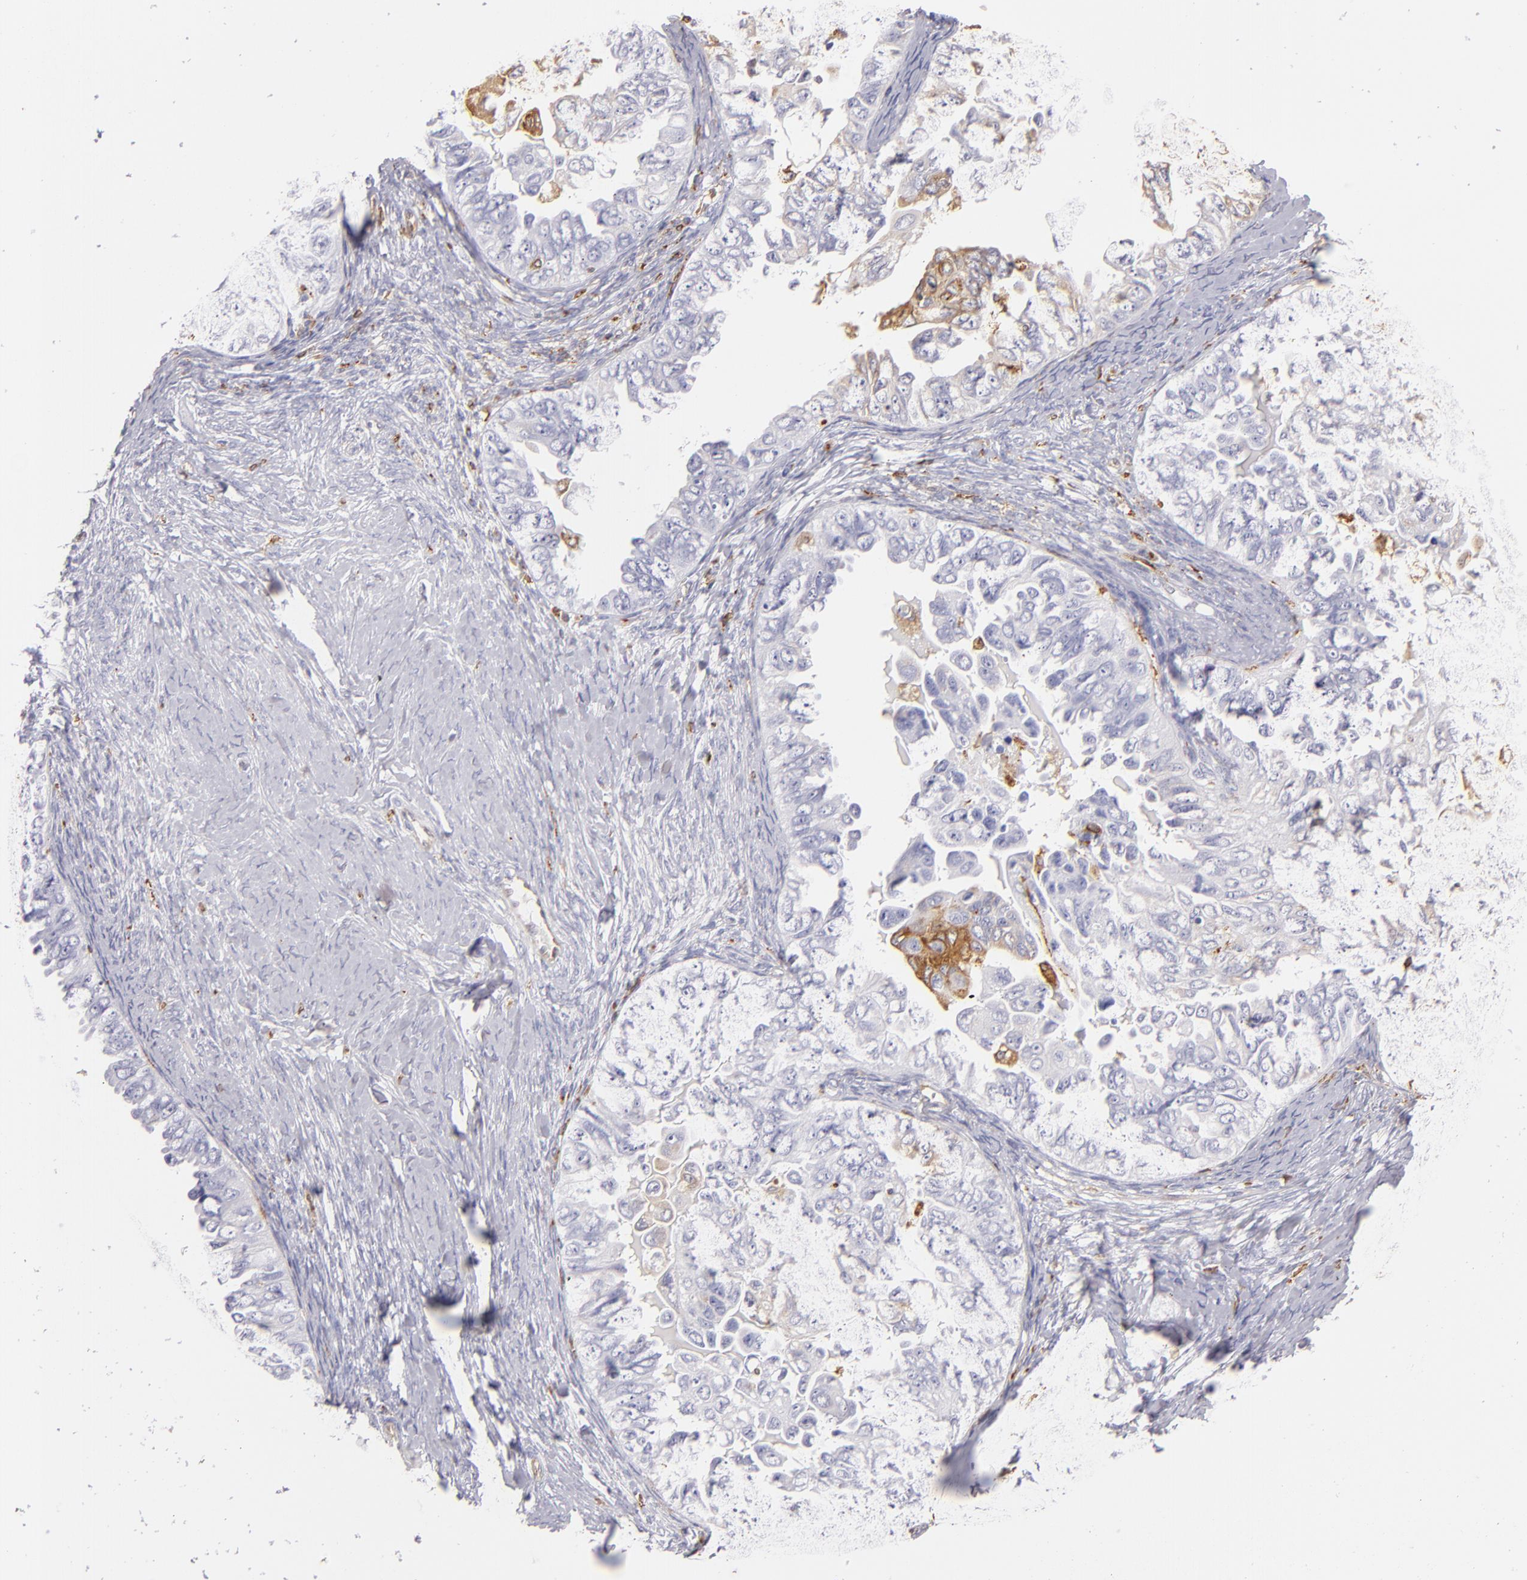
{"staining": {"intensity": "moderate", "quantity": "<25%", "location": "cytoplasmic/membranous"}, "tissue": "ovarian cancer", "cell_type": "Tumor cells", "image_type": "cancer", "snomed": [{"axis": "morphology", "description": "Cystadenocarcinoma, serous, NOS"}, {"axis": "topography", "description": "Ovary"}], "caption": "High-magnification brightfield microscopy of ovarian cancer (serous cystadenocarcinoma) stained with DAB (brown) and counterstained with hematoxylin (blue). tumor cells exhibit moderate cytoplasmic/membranous expression is appreciated in approximately<25% of cells.", "gene": "CD74", "patient": {"sex": "female", "age": 82}}